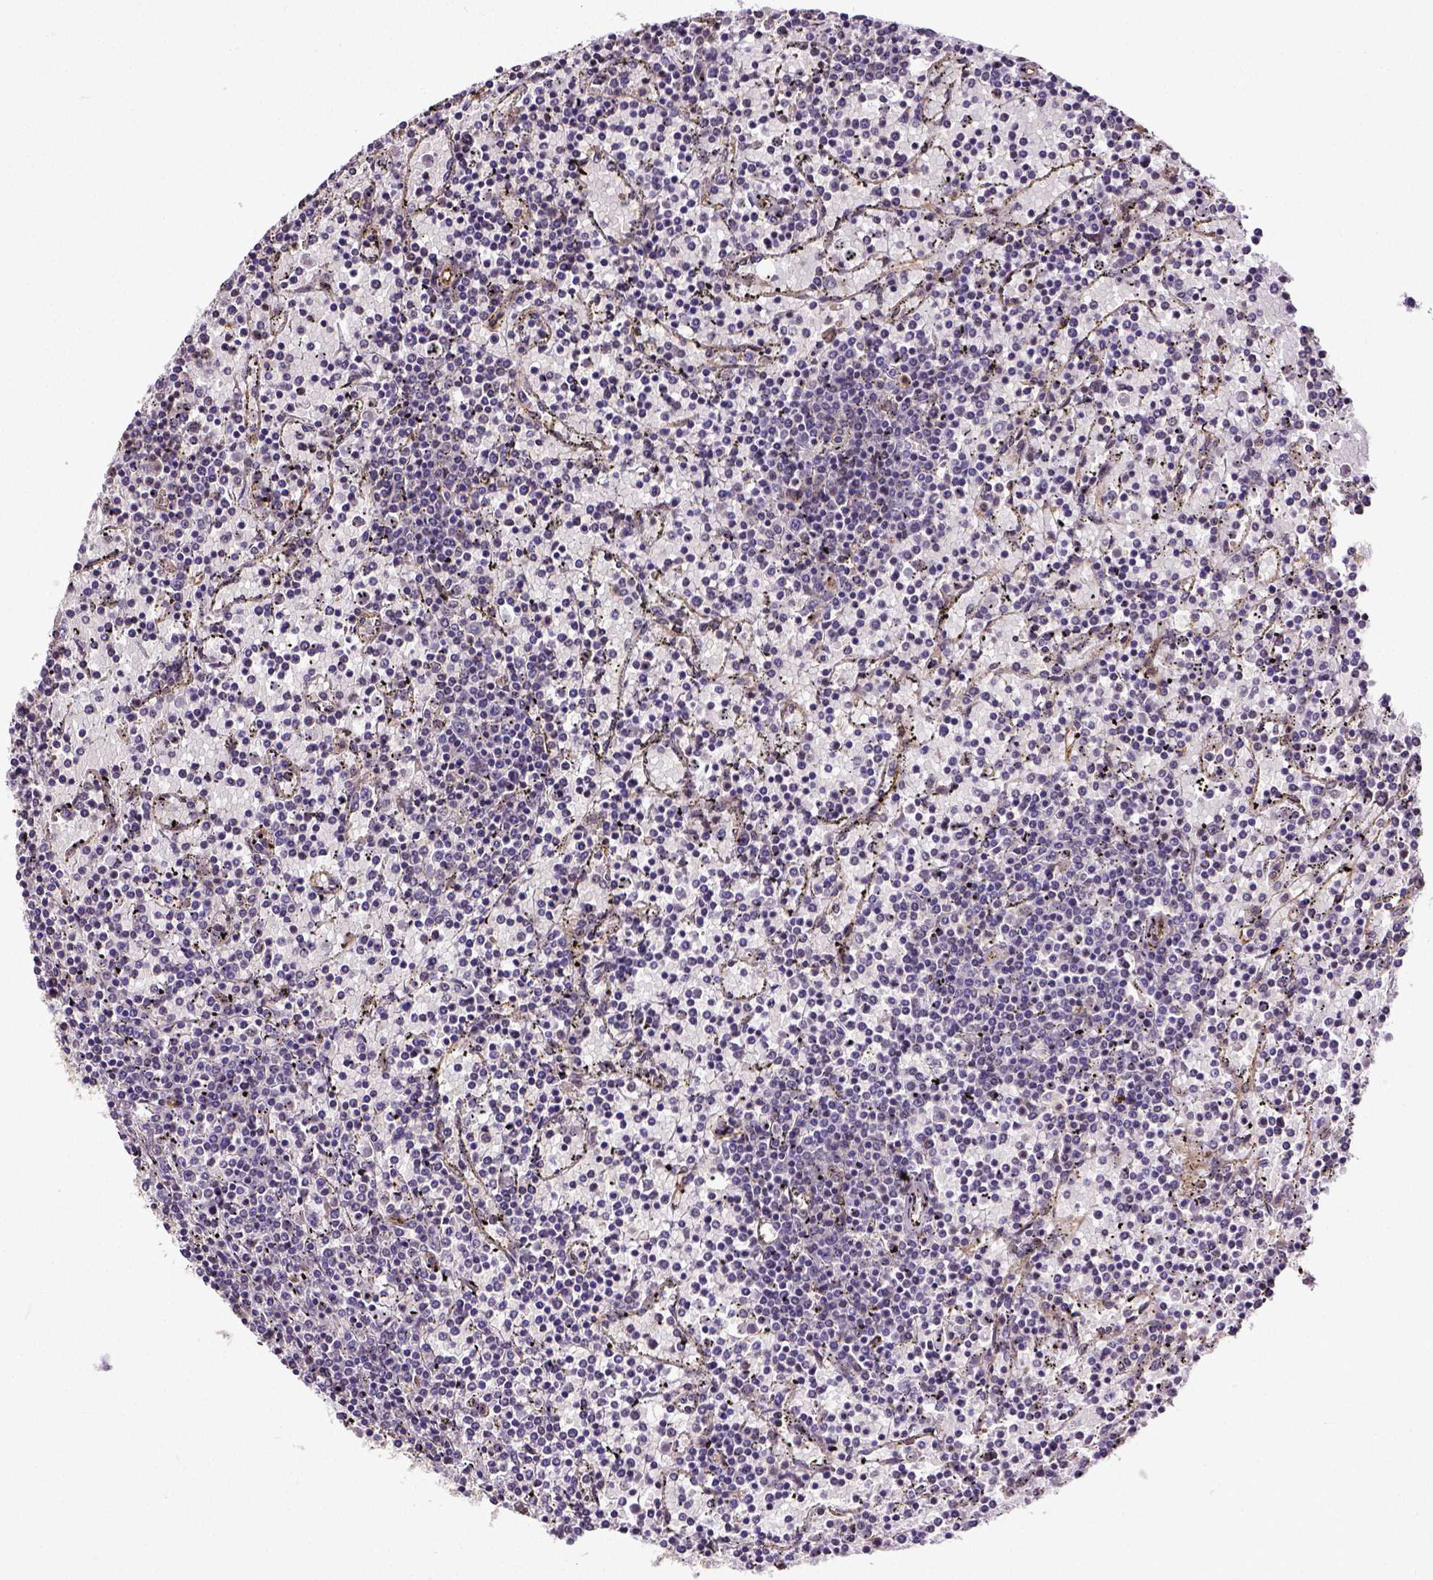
{"staining": {"intensity": "negative", "quantity": "none", "location": "none"}, "tissue": "lymphoma", "cell_type": "Tumor cells", "image_type": "cancer", "snomed": [{"axis": "morphology", "description": "Malignant lymphoma, non-Hodgkin's type, Low grade"}, {"axis": "topography", "description": "Spleen"}], "caption": "Micrograph shows no significant protein positivity in tumor cells of lymphoma.", "gene": "DICER1", "patient": {"sex": "female", "age": 77}}